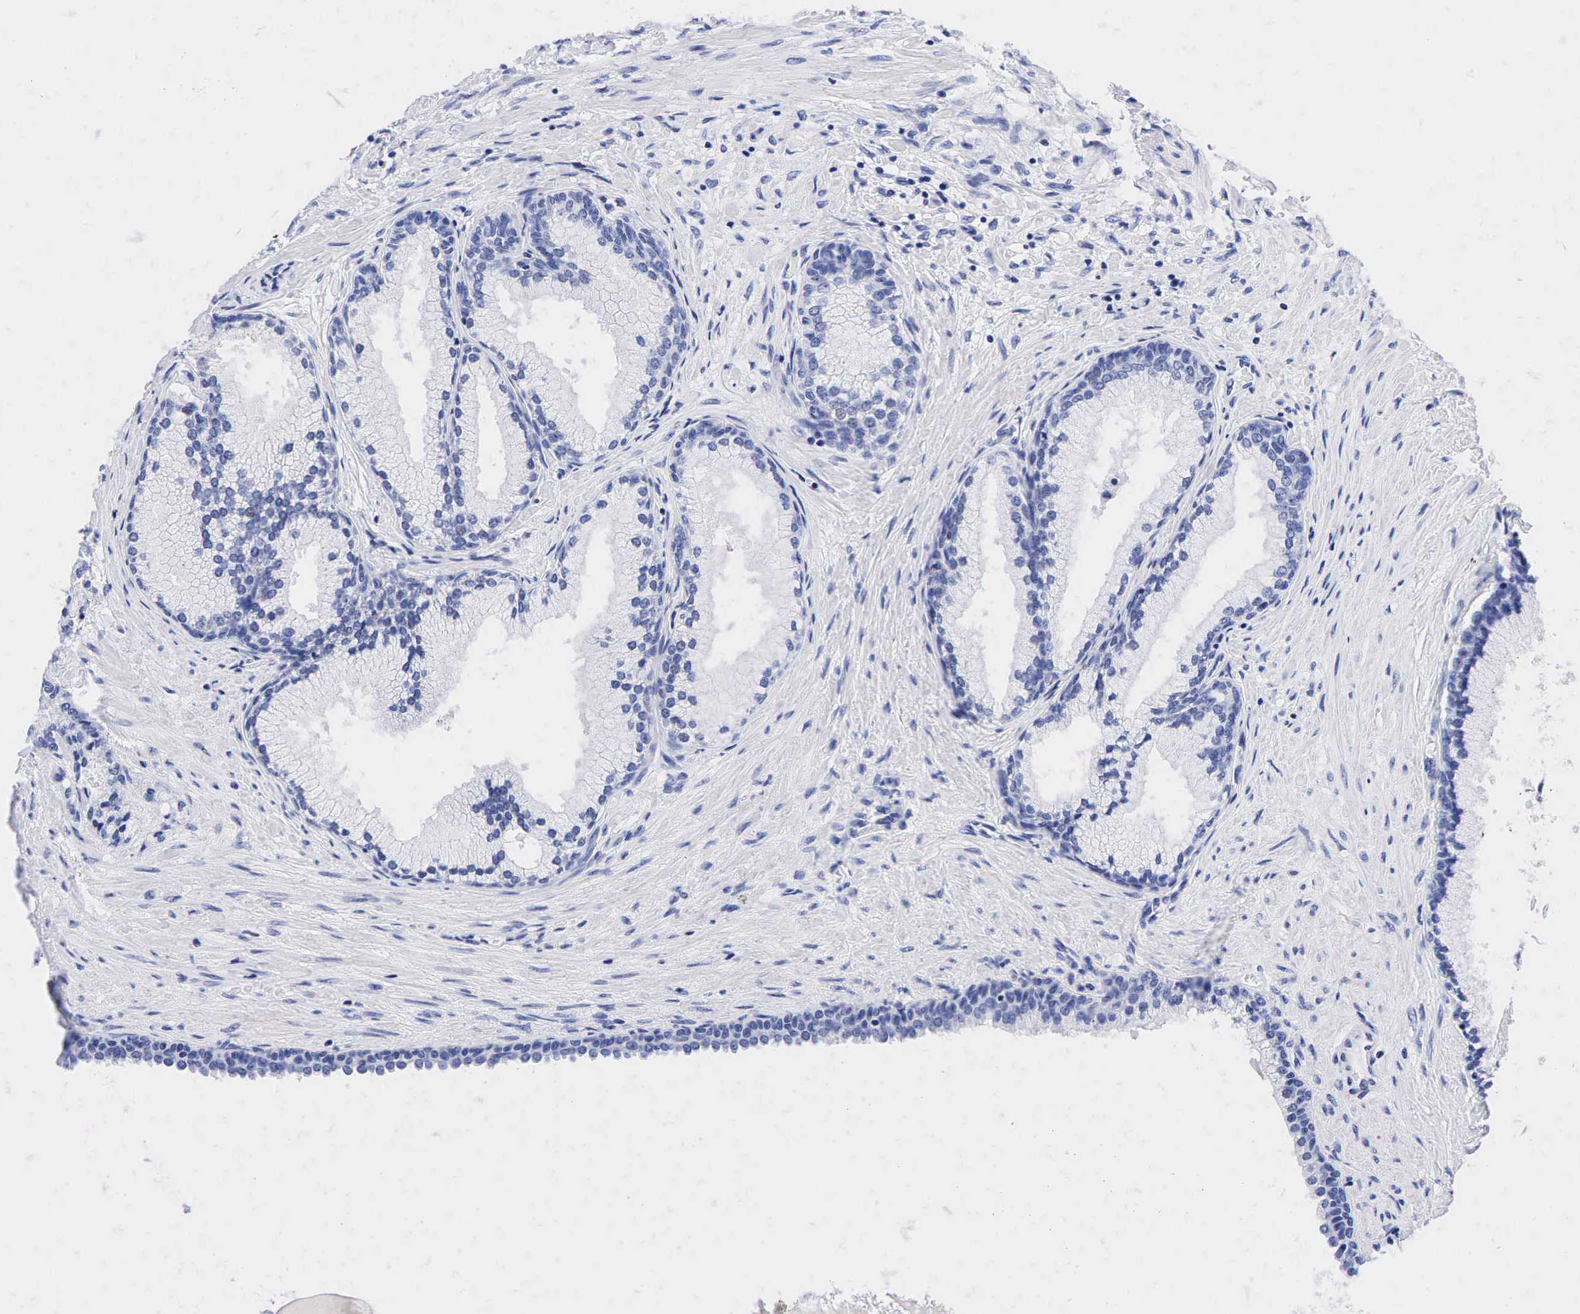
{"staining": {"intensity": "negative", "quantity": "none", "location": "none"}, "tissue": "prostate cancer", "cell_type": "Tumor cells", "image_type": "cancer", "snomed": [{"axis": "morphology", "description": "Adenocarcinoma, High grade"}, {"axis": "topography", "description": "Prostate"}], "caption": "Histopathology image shows no significant protein expression in tumor cells of prostate cancer (high-grade adenocarcinoma).", "gene": "NKX2-1", "patient": {"sex": "male", "age": 64}}